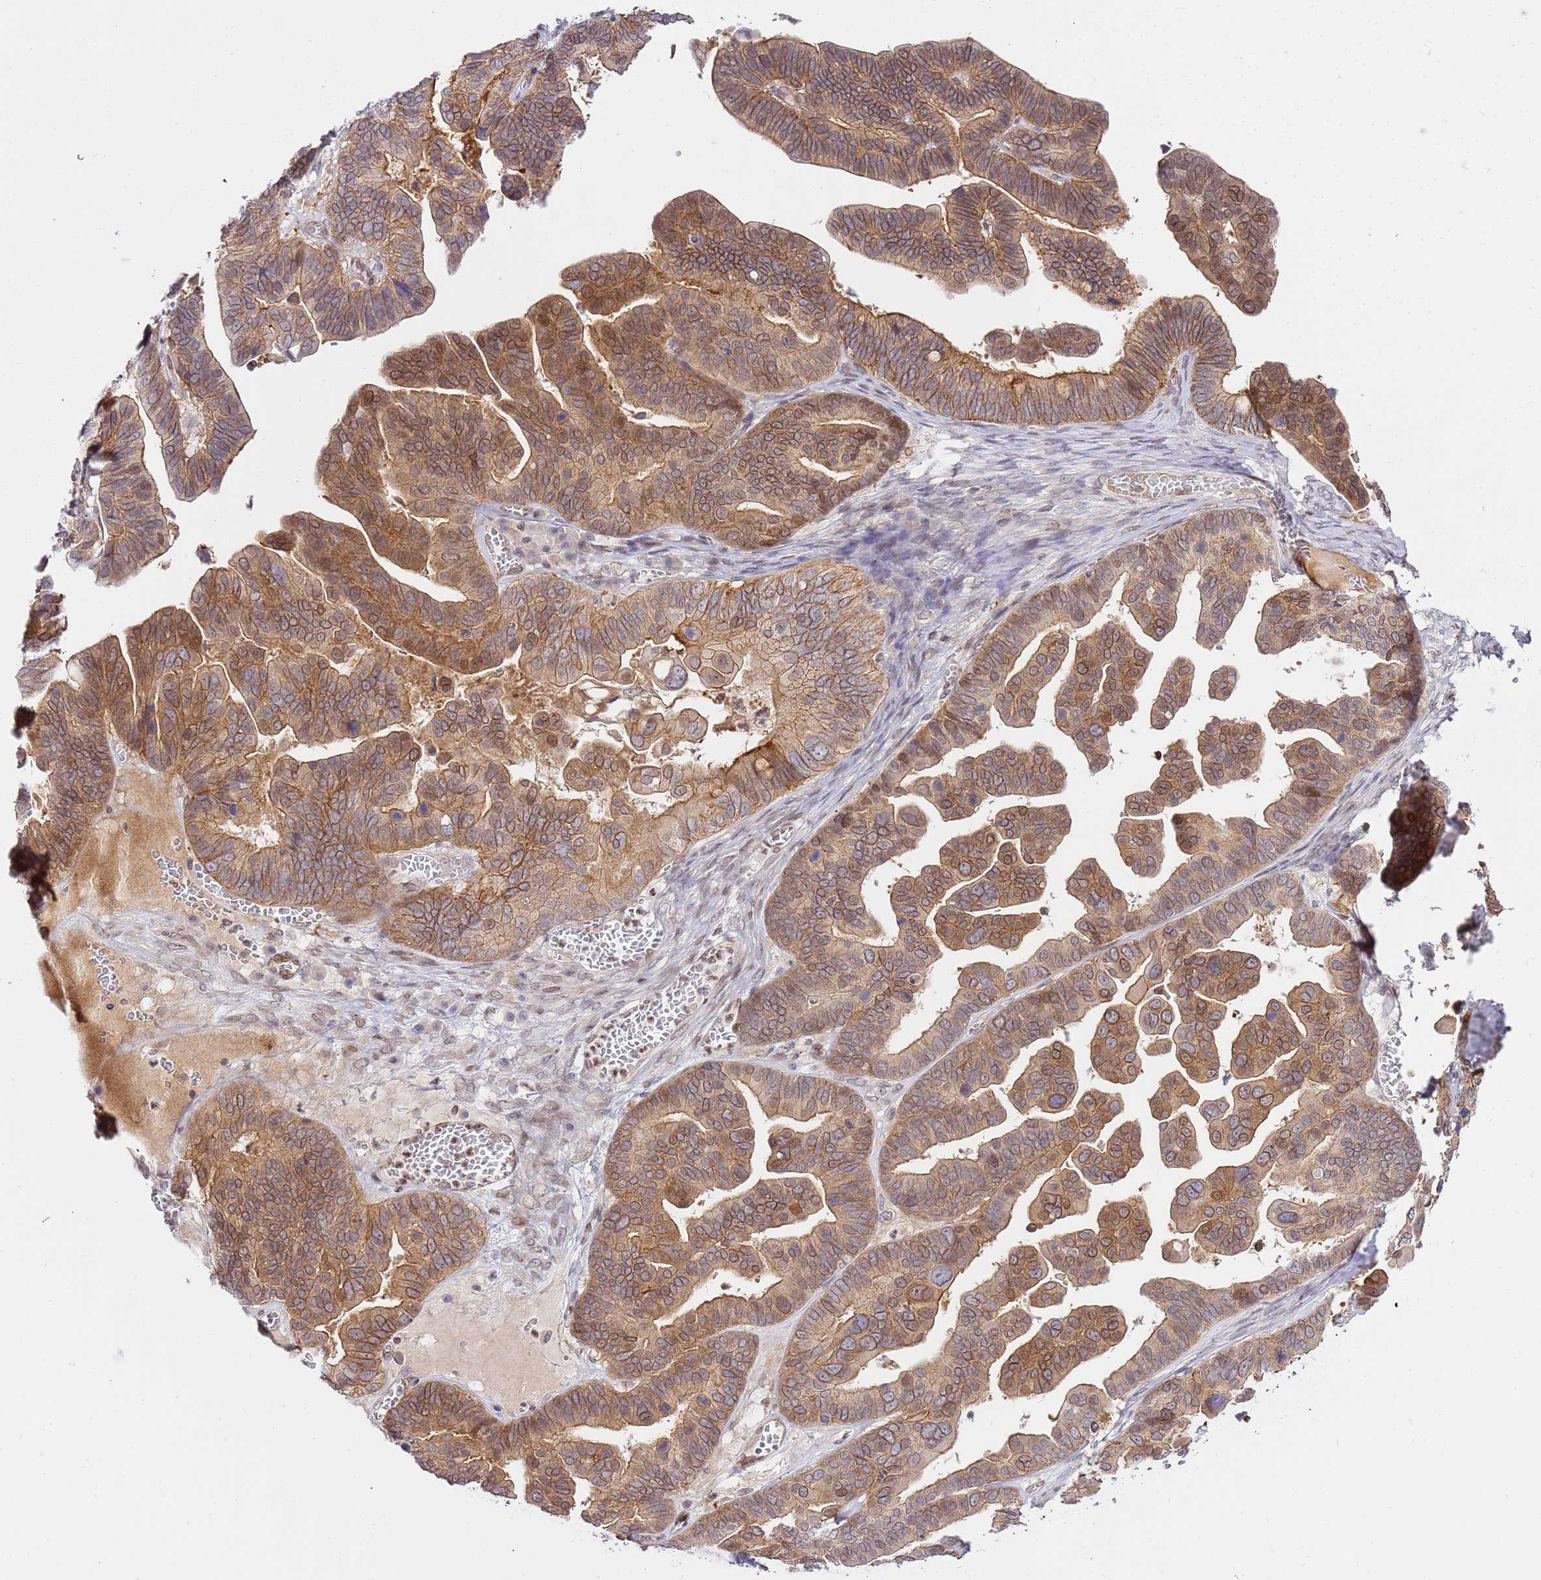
{"staining": {"intensity": "moderate", "quantity": ">75%", "location": "cytoplasmic/membranous"}, "tissue": "ovarian cancer", "cell_type": "Tumor cells", "image_type": "cancer", "snomed": [{"axis": "morphology", "description": "Cystadenocarcinoma, serous, NOS"}, {"axis": "topography", "description": "Ovary"}], "caption": "Tumor cells demonstrate medium levels of moderate cytoplasmic/membranous staining in about >75% of cells in ovarian cancer (serous cystadenocarcinoma).", "gene": "TRIM37", "patient": {"sex": "female", "age": 56}}